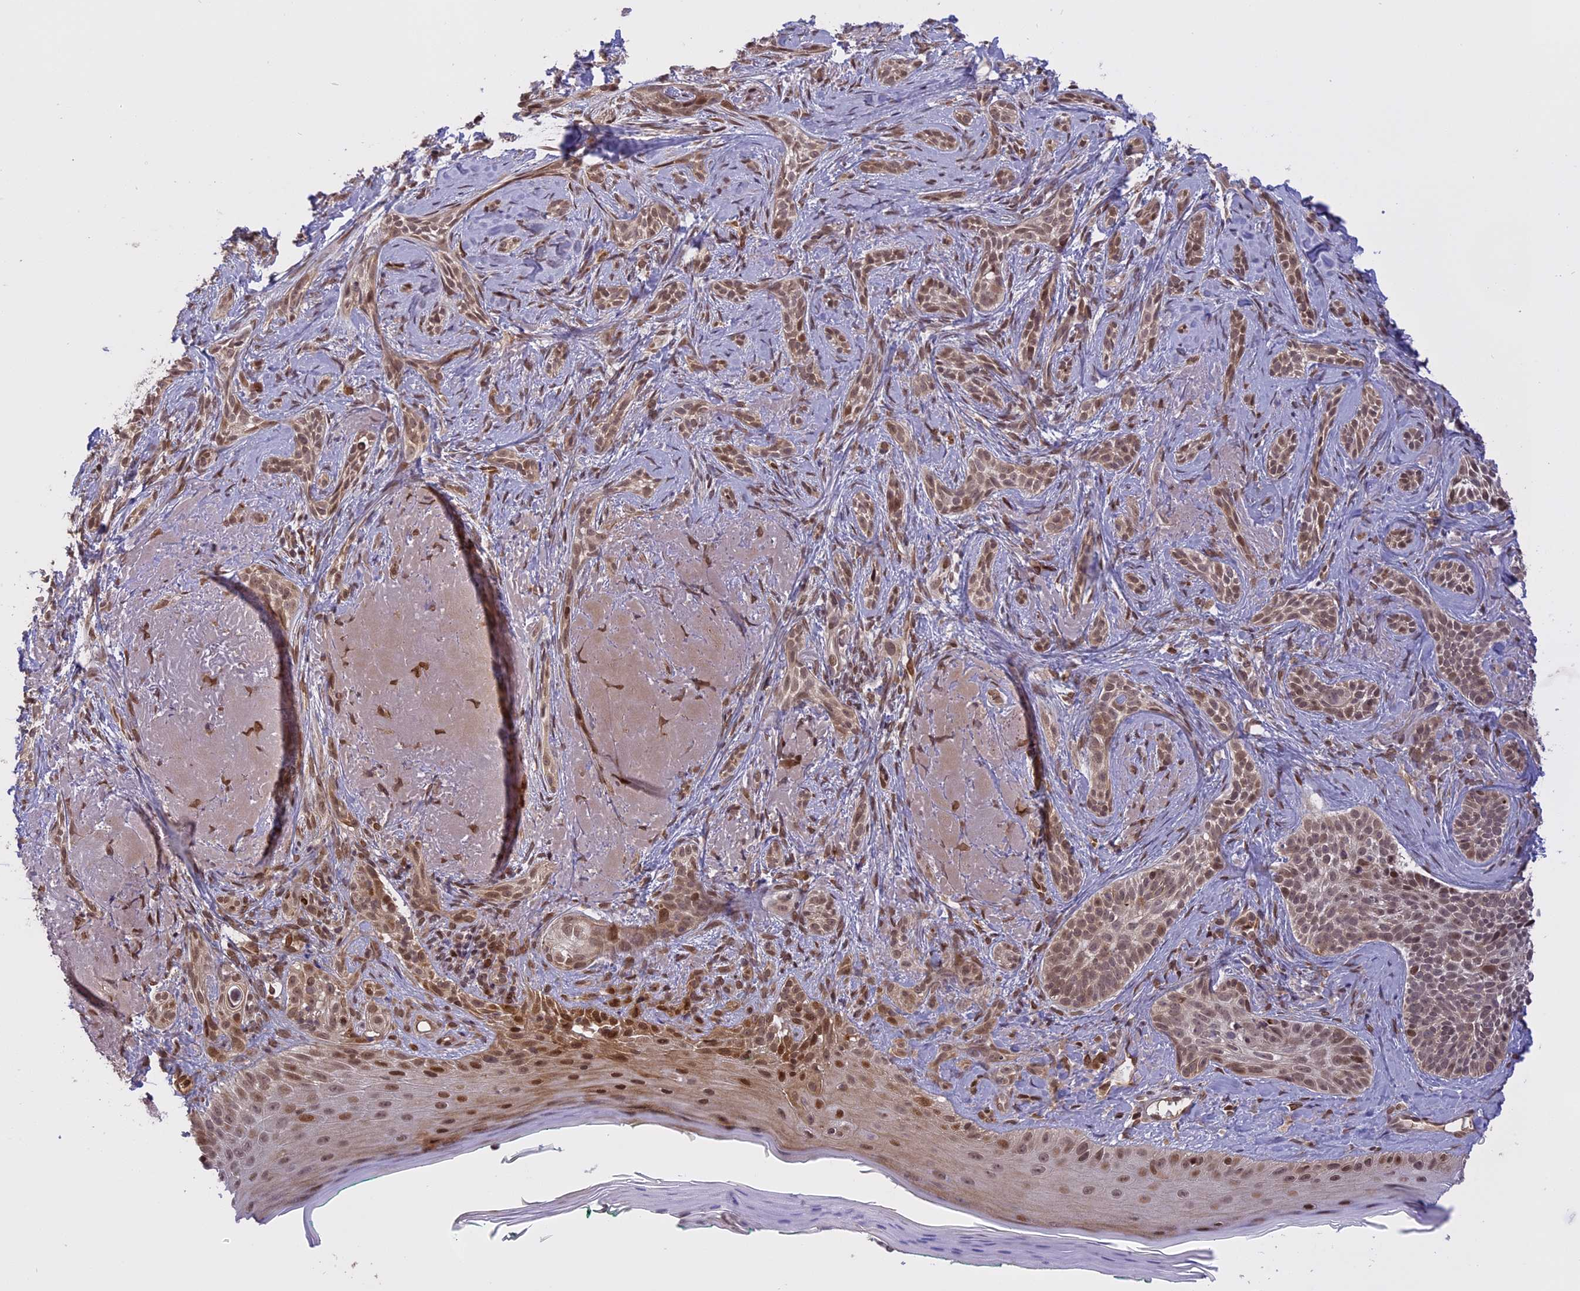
{"staining": {"intensity": "moderate", "quantity": ">75%", "location": "nuclear"}, "tissue": "skin cancer", "cell_type": "Tumor cells", "image_type": "cancer", "snomed": [{"axis": "morphology", "description": "Basal cell carcinoma"}, {"axis": "topography", "description": "Skin"}], "caption": "The histopathology image exhibits a brown stain indicating the presence of a protein in the nuclear of tumor cells in skin basal cell carcinoma. Immunohistochemistry (ihc) stains the protein of interest in brown and the nuclei are stained blue.", "gene": "PRELID2", "patient": {"sex": "male", "age": 71}}